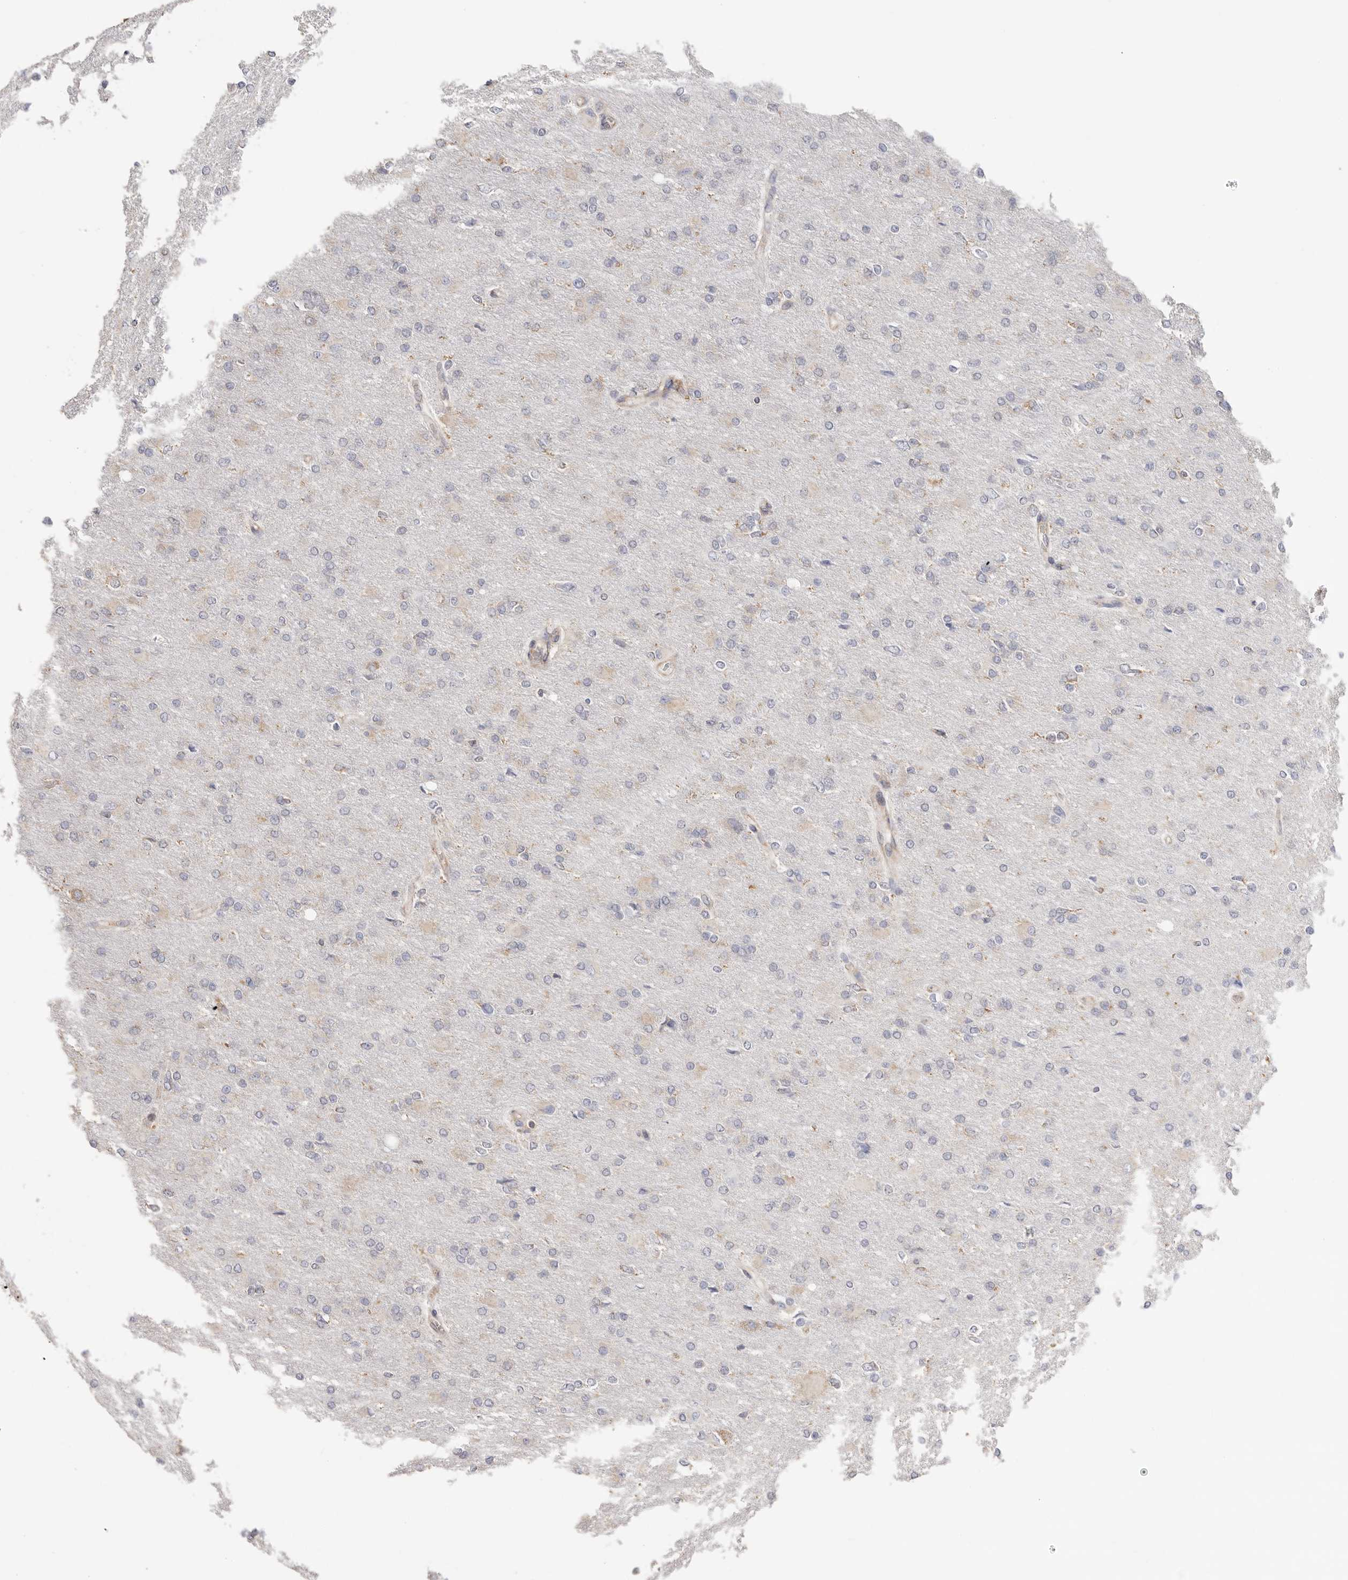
{"staining": {"intensity": "weak", "quantity": "<25%", "location": "cytoplasmic/membranous"}, "tissue": "glioma", "cell_type": "Tumor cells", "image_type": "cancer", "snomed": [{"axis": "morphology", "description": "Glioma, malignant, High grade"}, {"axis": "topography", "description": "Cerebral cortex"}], "caption": "Tumor cells show no significant protein positivity in glioma. The staining is performed using DAB brown chromogen with nuclei counter-stained in using hematoxylin.", "gene": "SERBP1", "patient": {"sex": "female", "age": 36}}